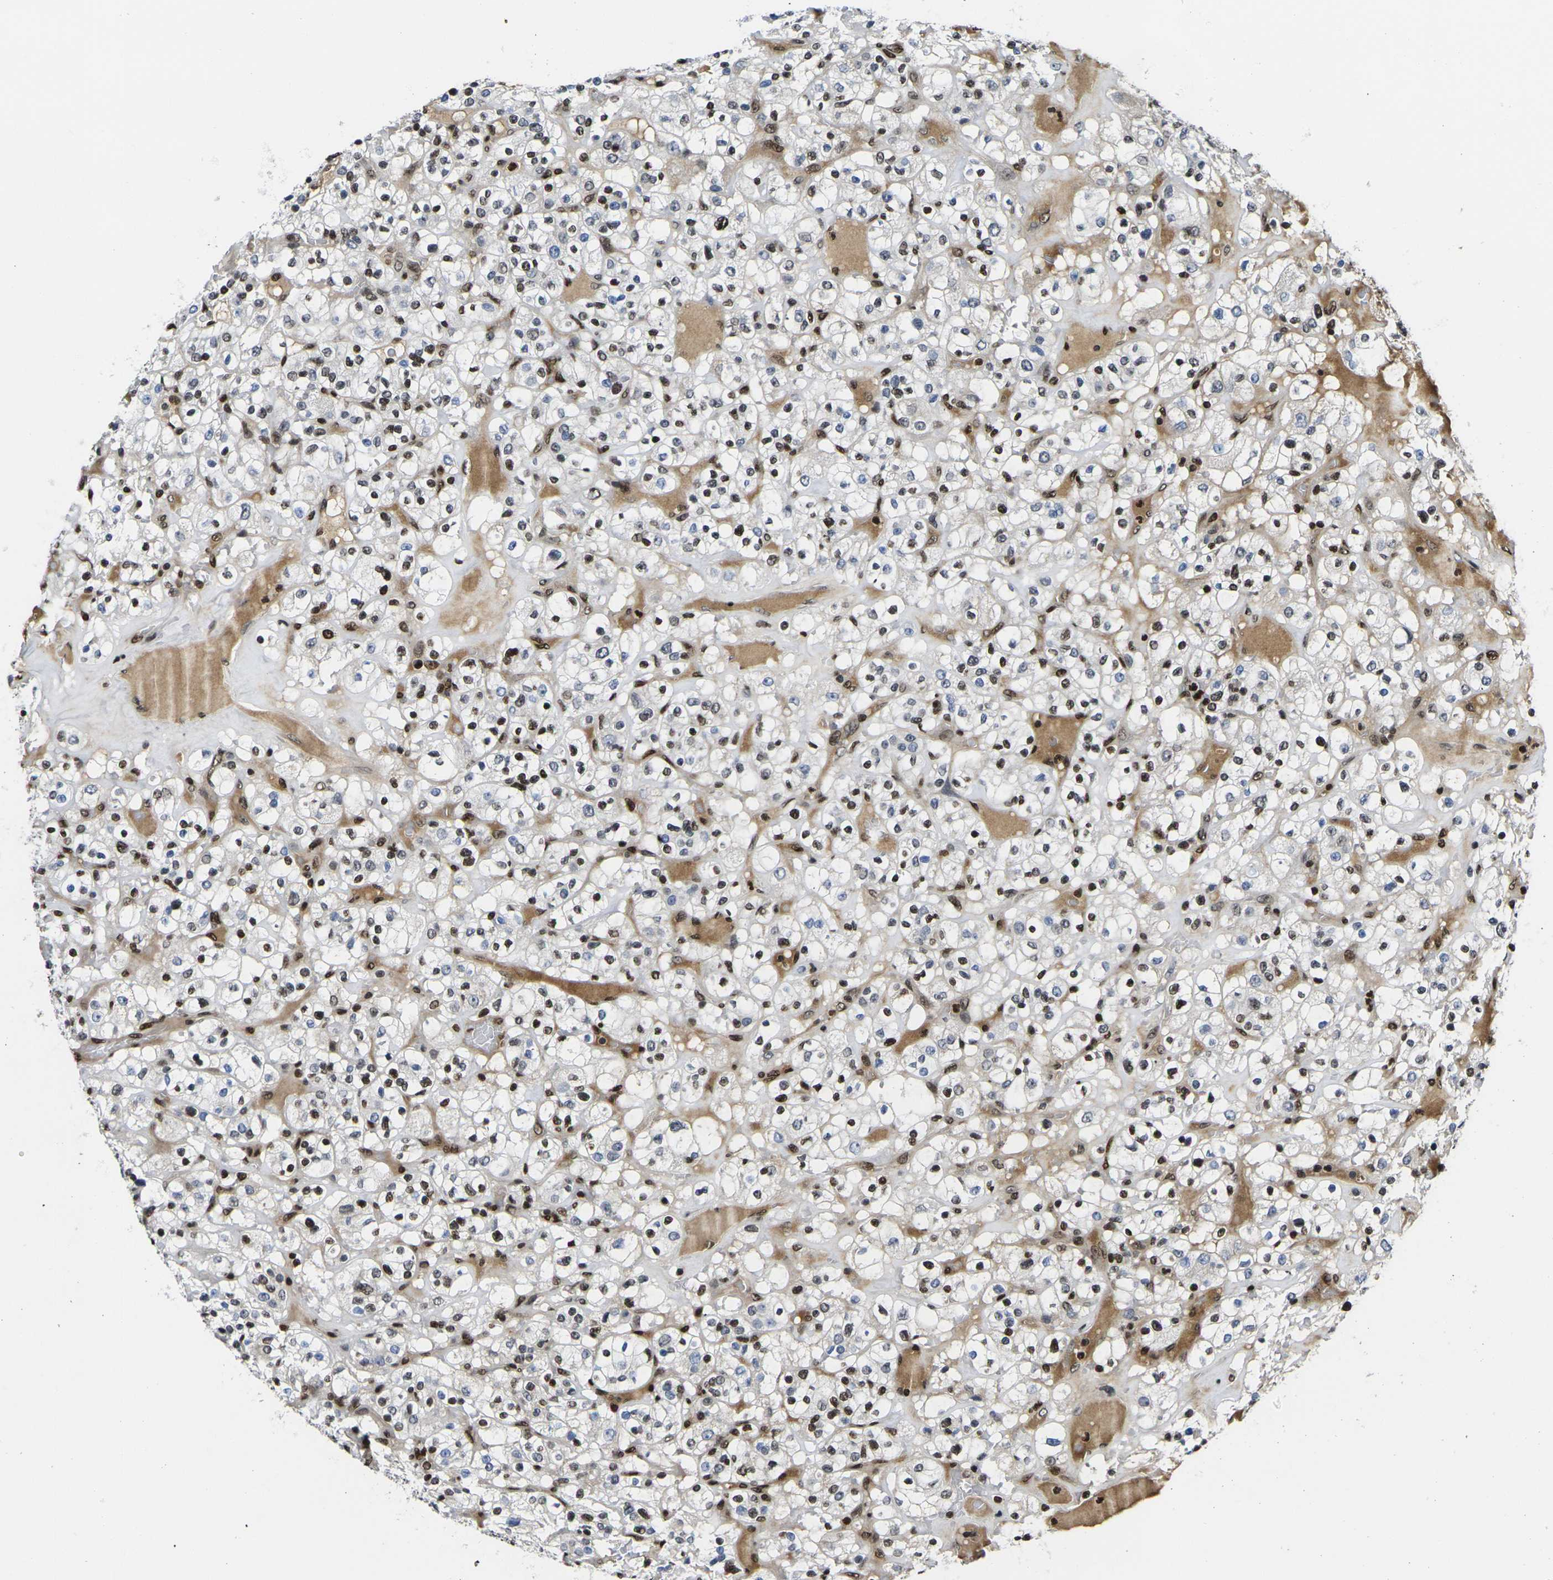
{"staining": {"intensity": "moderate", "quantity": "<25%", "location": "nuclear"}, "tissue": "renal cancer", "cell_type": "Tumor cells", "image_type": "cancer", "snomed": [{"axis": "morphology", "description": "Normal tissue, NOS"}, {"axis": "morphology", "description": "Adenocarcinoma, NOS"}, {"axis": "topography", "description": "Kidney"}], "caption": "The image displays immunohistochemical staining of renal cancer. There is moderate nuclear positivity is appreciated in approximately <25% of tumor cells.", "gene": "H1-10", "patient": {"sex": "female", "age": 72}}